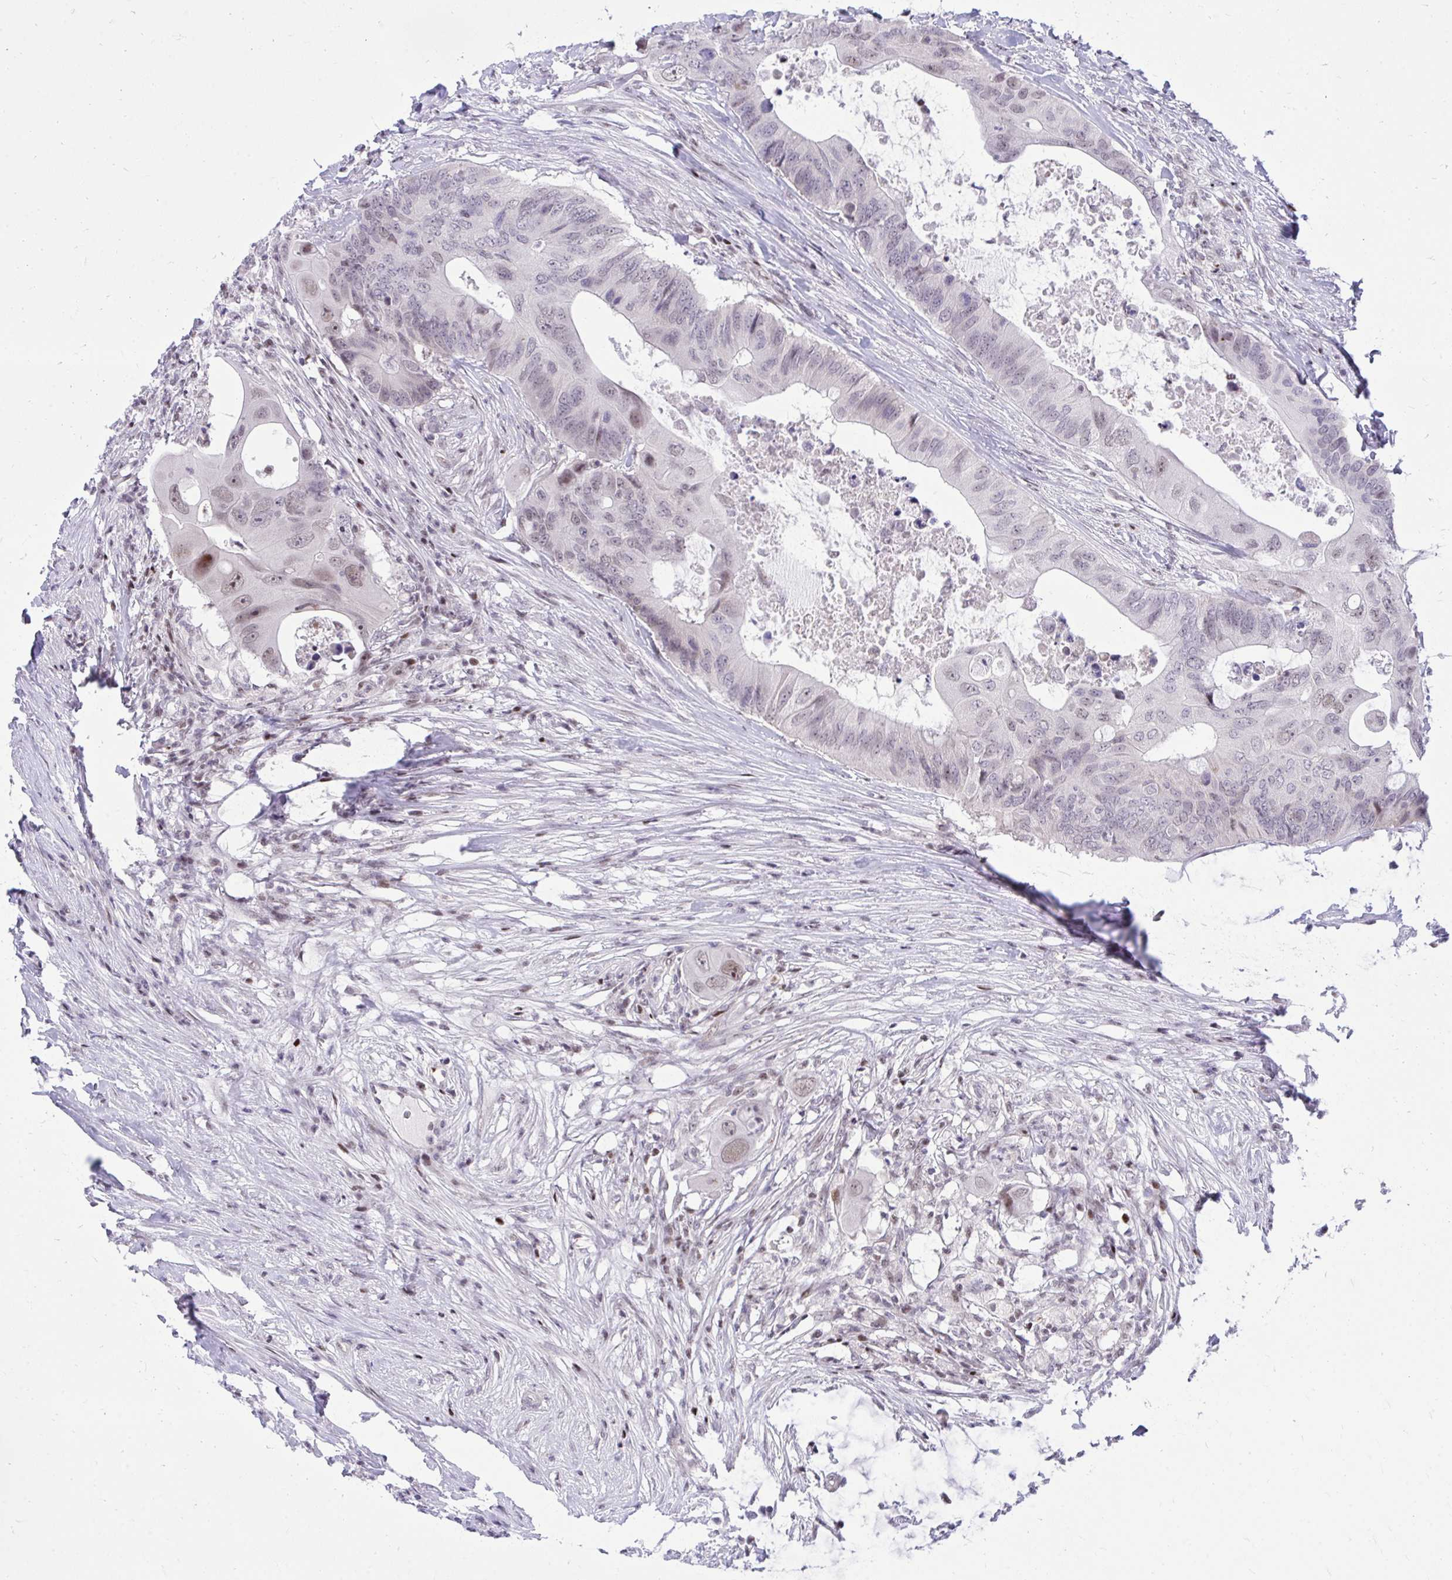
{"staining": {"intensity": "moderate", "quantity": "<25%", "location": "nuclear"}, "tissue": "colorectal cancer", "cell_type": "Tumor cells", "image_type": "cancer", "snomed": [{"axis": "morphology", "description": "Adenocarcinoma, NOS"}, {"axis": "topography", "description": "Colon"}], "caption": "IHC of human adenocarcinoma (colorectal) exhibits low levels of moderate nuclear positivity in approximately <25% of tumor cells. (brown staining indicates protein expression, while blue staining denotes nuclei).", "gene": "C14orf39", "patient": {"sex": "male", "age": 71}}